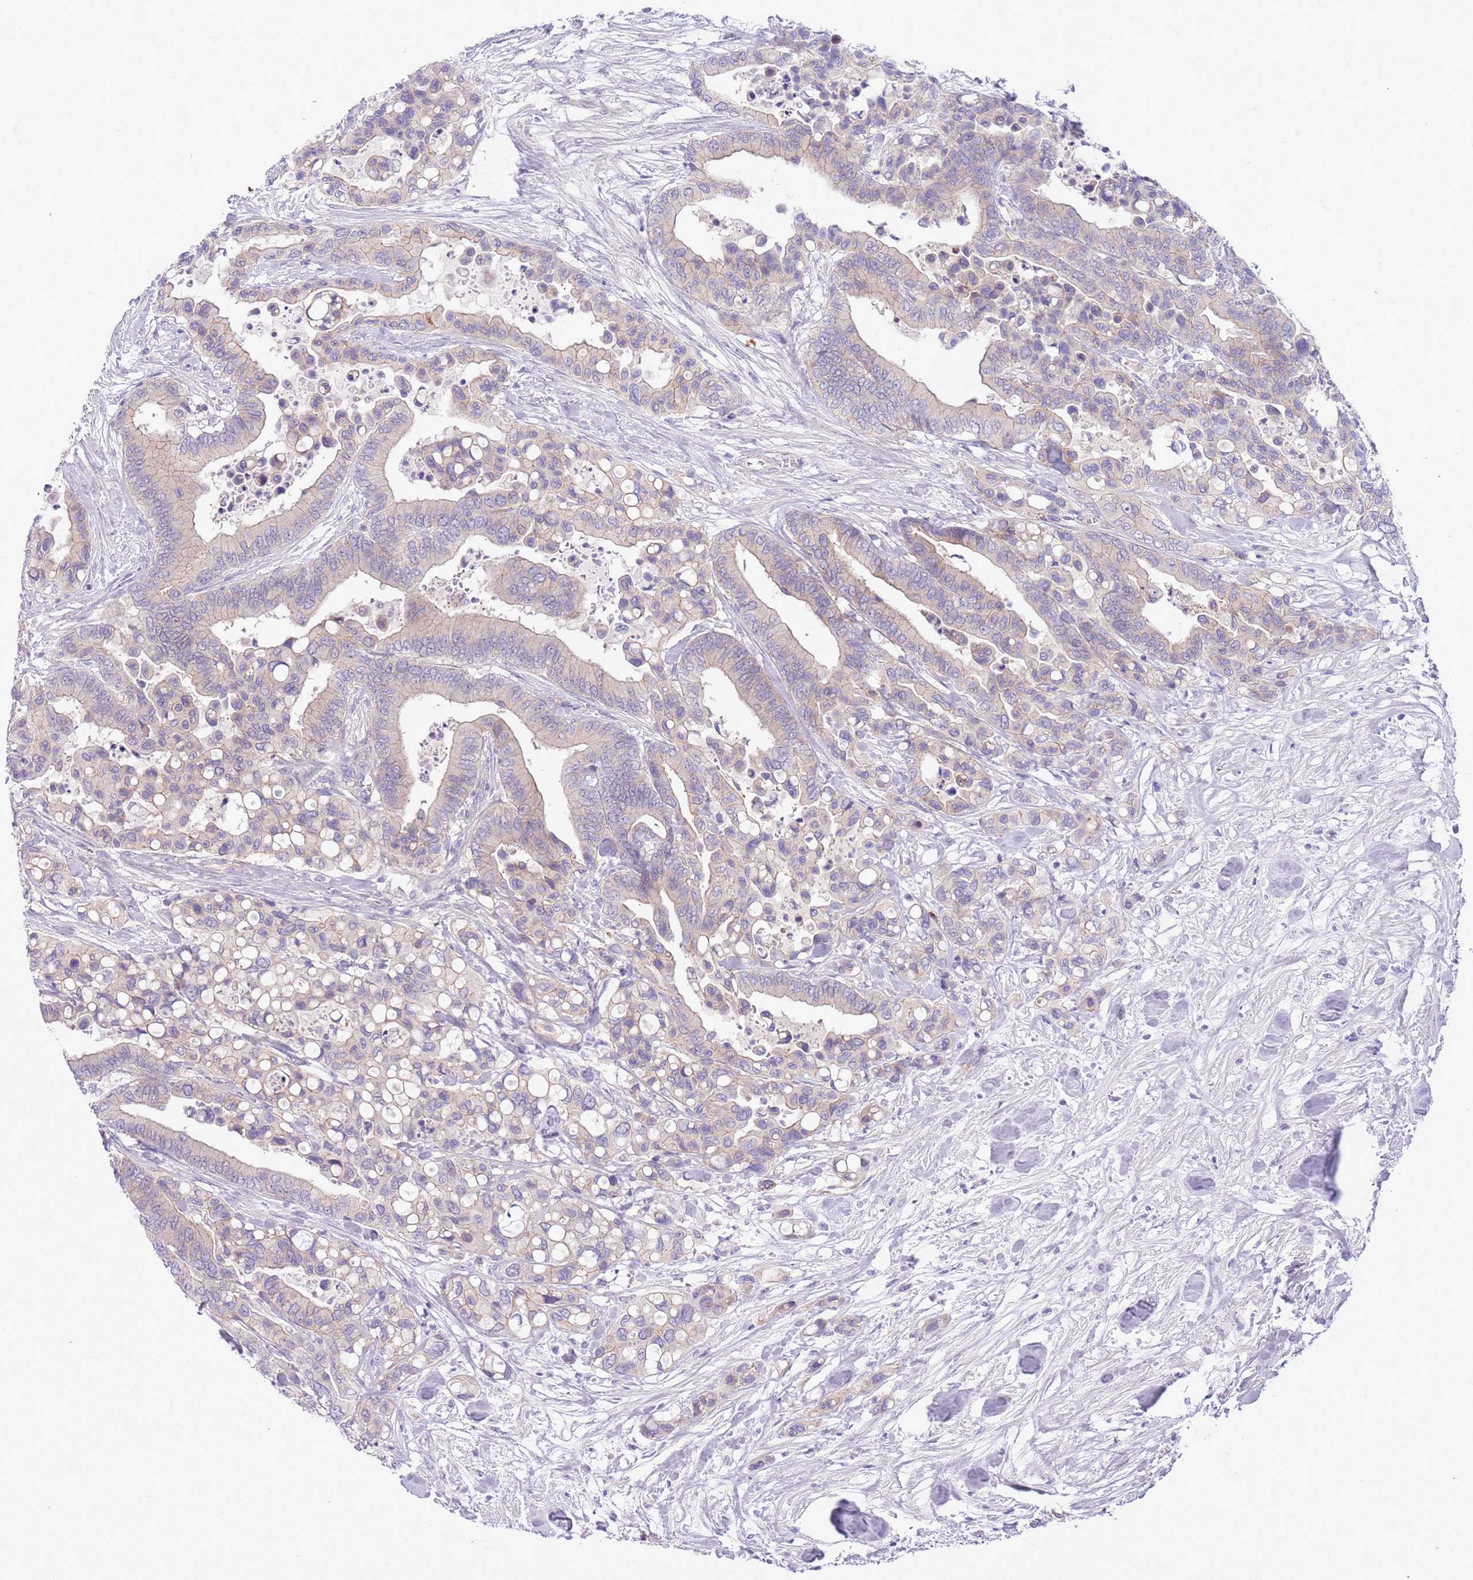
{"staining": {"intensity": "weak", "quantity": "<25%", "location": "cytoplasmic/membranous"}, "tissue": "colorectal cancer", "cell_type": "Tumor cells", "image_type": "cancer", "snomed": [{"axis": "morphology", "description": "Adenocarcinoma, NOS"}, {"axis": "topography", "description": "Colon"}], "caption": "Protein analysis of colorectal cancer exhibits no significant staining in tumor cells.", "gene": "PARP8", "patient": {"sex": "male", "age": 82}}